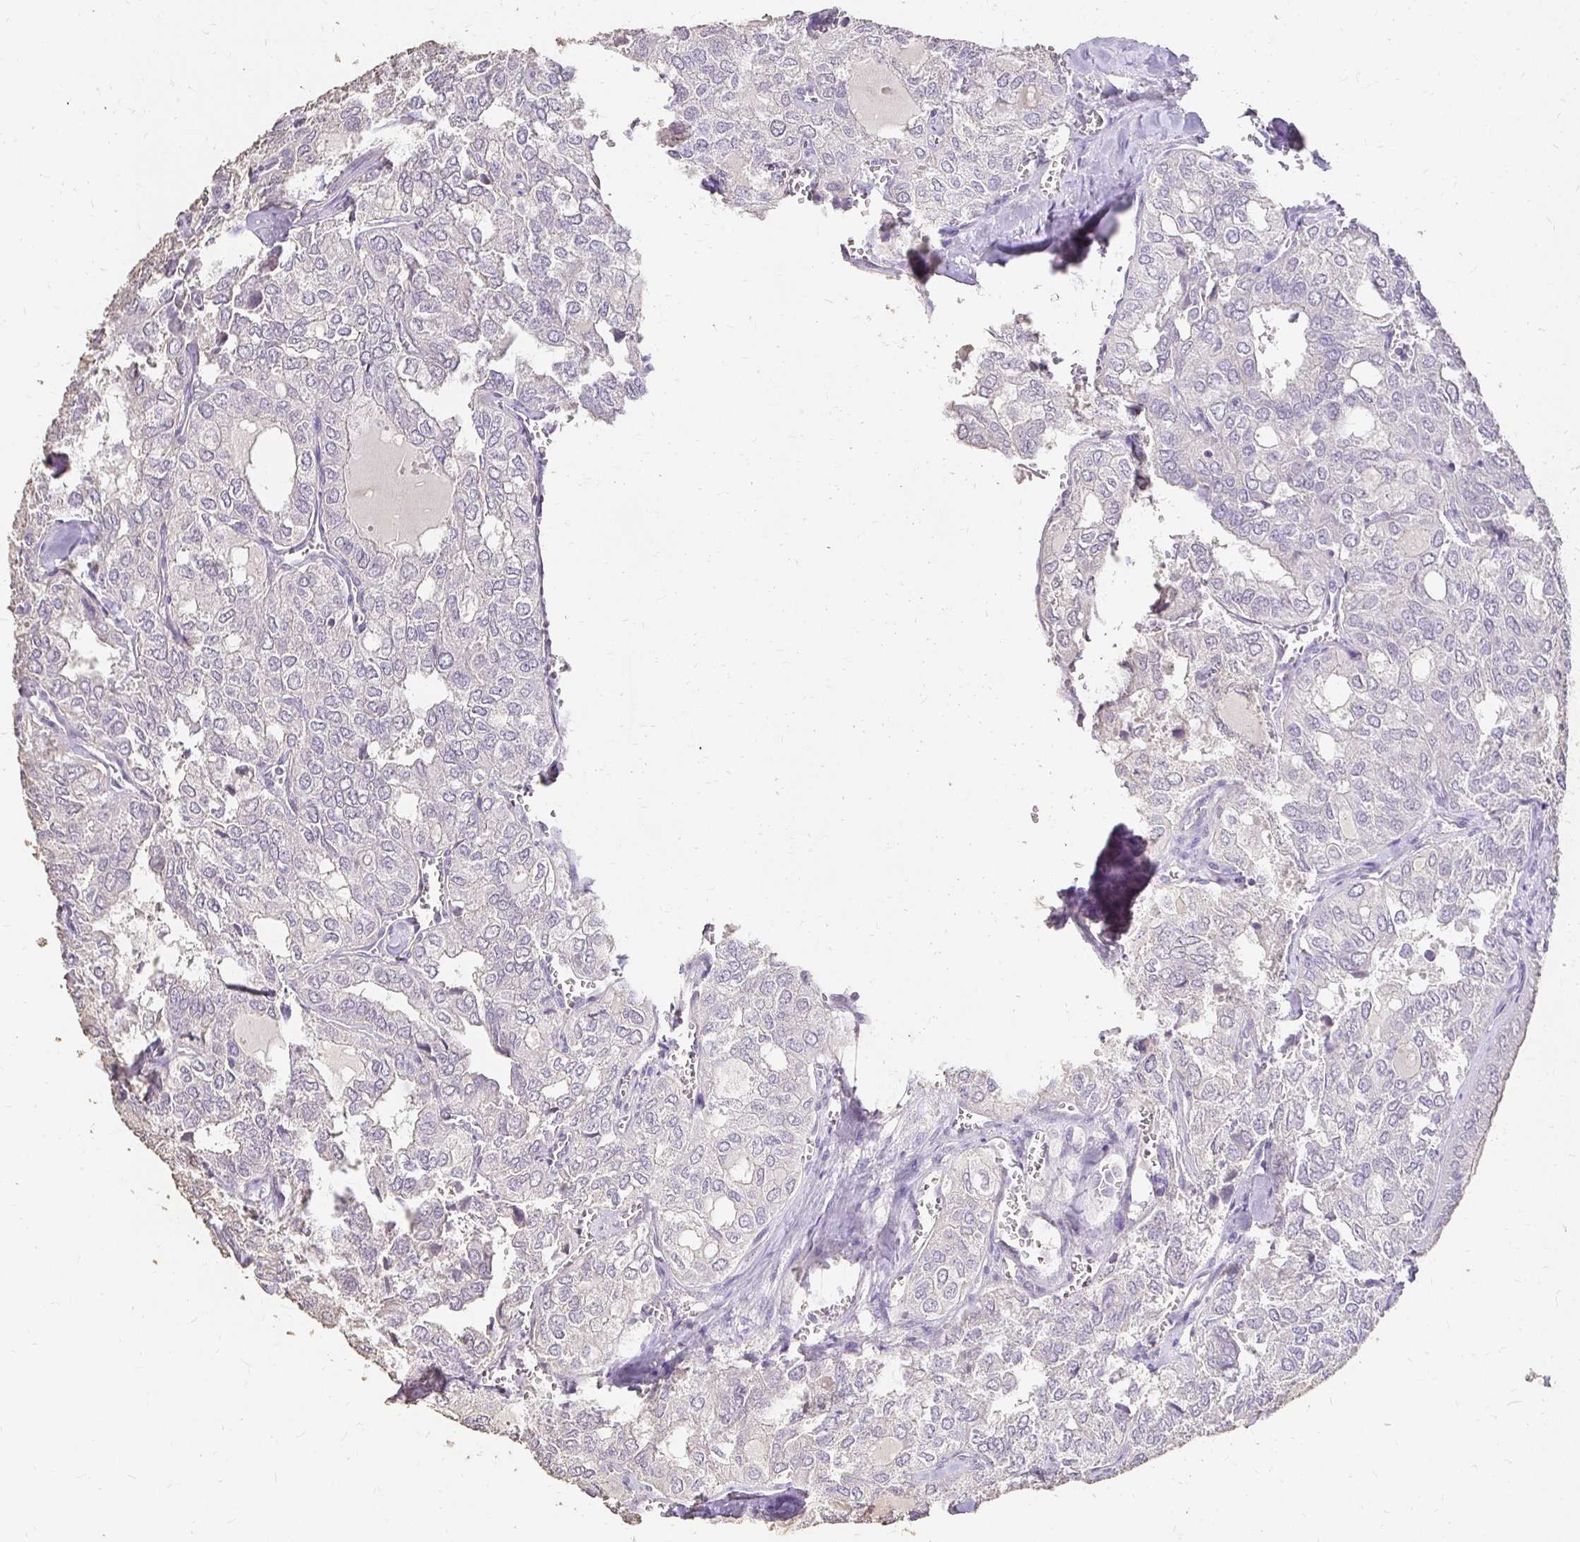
{"staining": {"intensity": "negative", "quantity": "none", "location": "none"}, "tissue": "thyroid cancer", "cell_type": "Tumor cells", "image_type": "cancer", "snomed": [{"axis": "morphology", "description": "Follicular adenoma carcinoma, NOS"}, {"axis": "topography", "description": "Thyroid gland"}], "caption": "IHC histopathology image of neoplastic tissue: human thyroid follicular adenoma carcinoma stained with DAB (3,3'-diaminobenzidine) demonstrates no significant protein positivity in tumor cells.", "gene": "UGT1A6", "patient": {"sex": "male", "age": 75}}